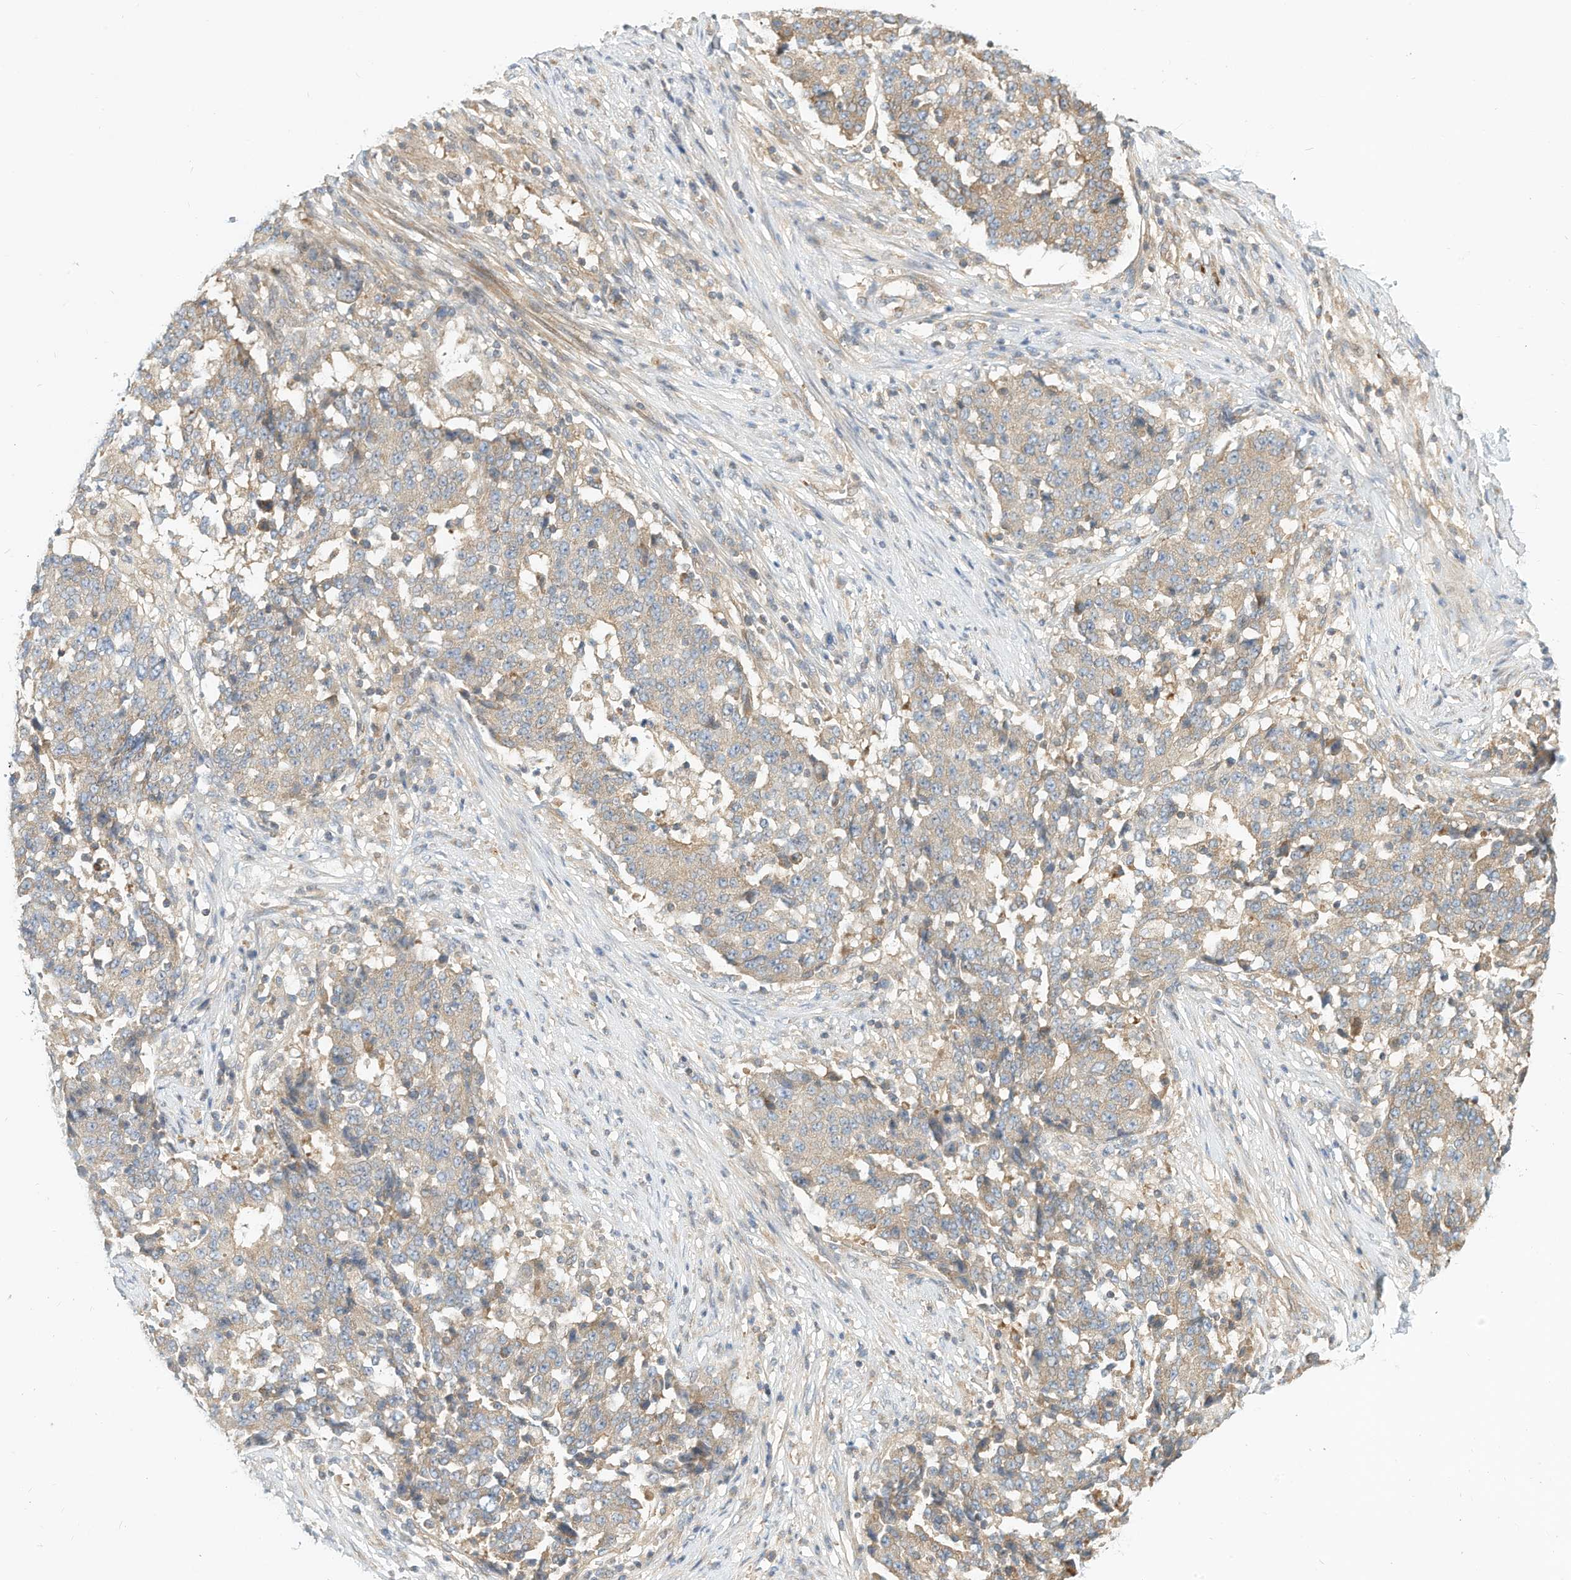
{"staining": {"intensity": "weak", "quantity": "<25%", "location": "cytoplasmic/membranous"}, "tissue": "stomach cancer", "cell_type": "Tumor cells", "image_type": "cancer", "snomed": [{"axis": "morphology", "description": "Adenocarcinoma, NOS"}, {"axis": "topography", "description": "Stomach"}], "caption": "Tumor cells are negative for protein expression in human adenocarcinoma (stomach).", "gene": "OFD1", "patient": {"sex": "male", "age": 59}}